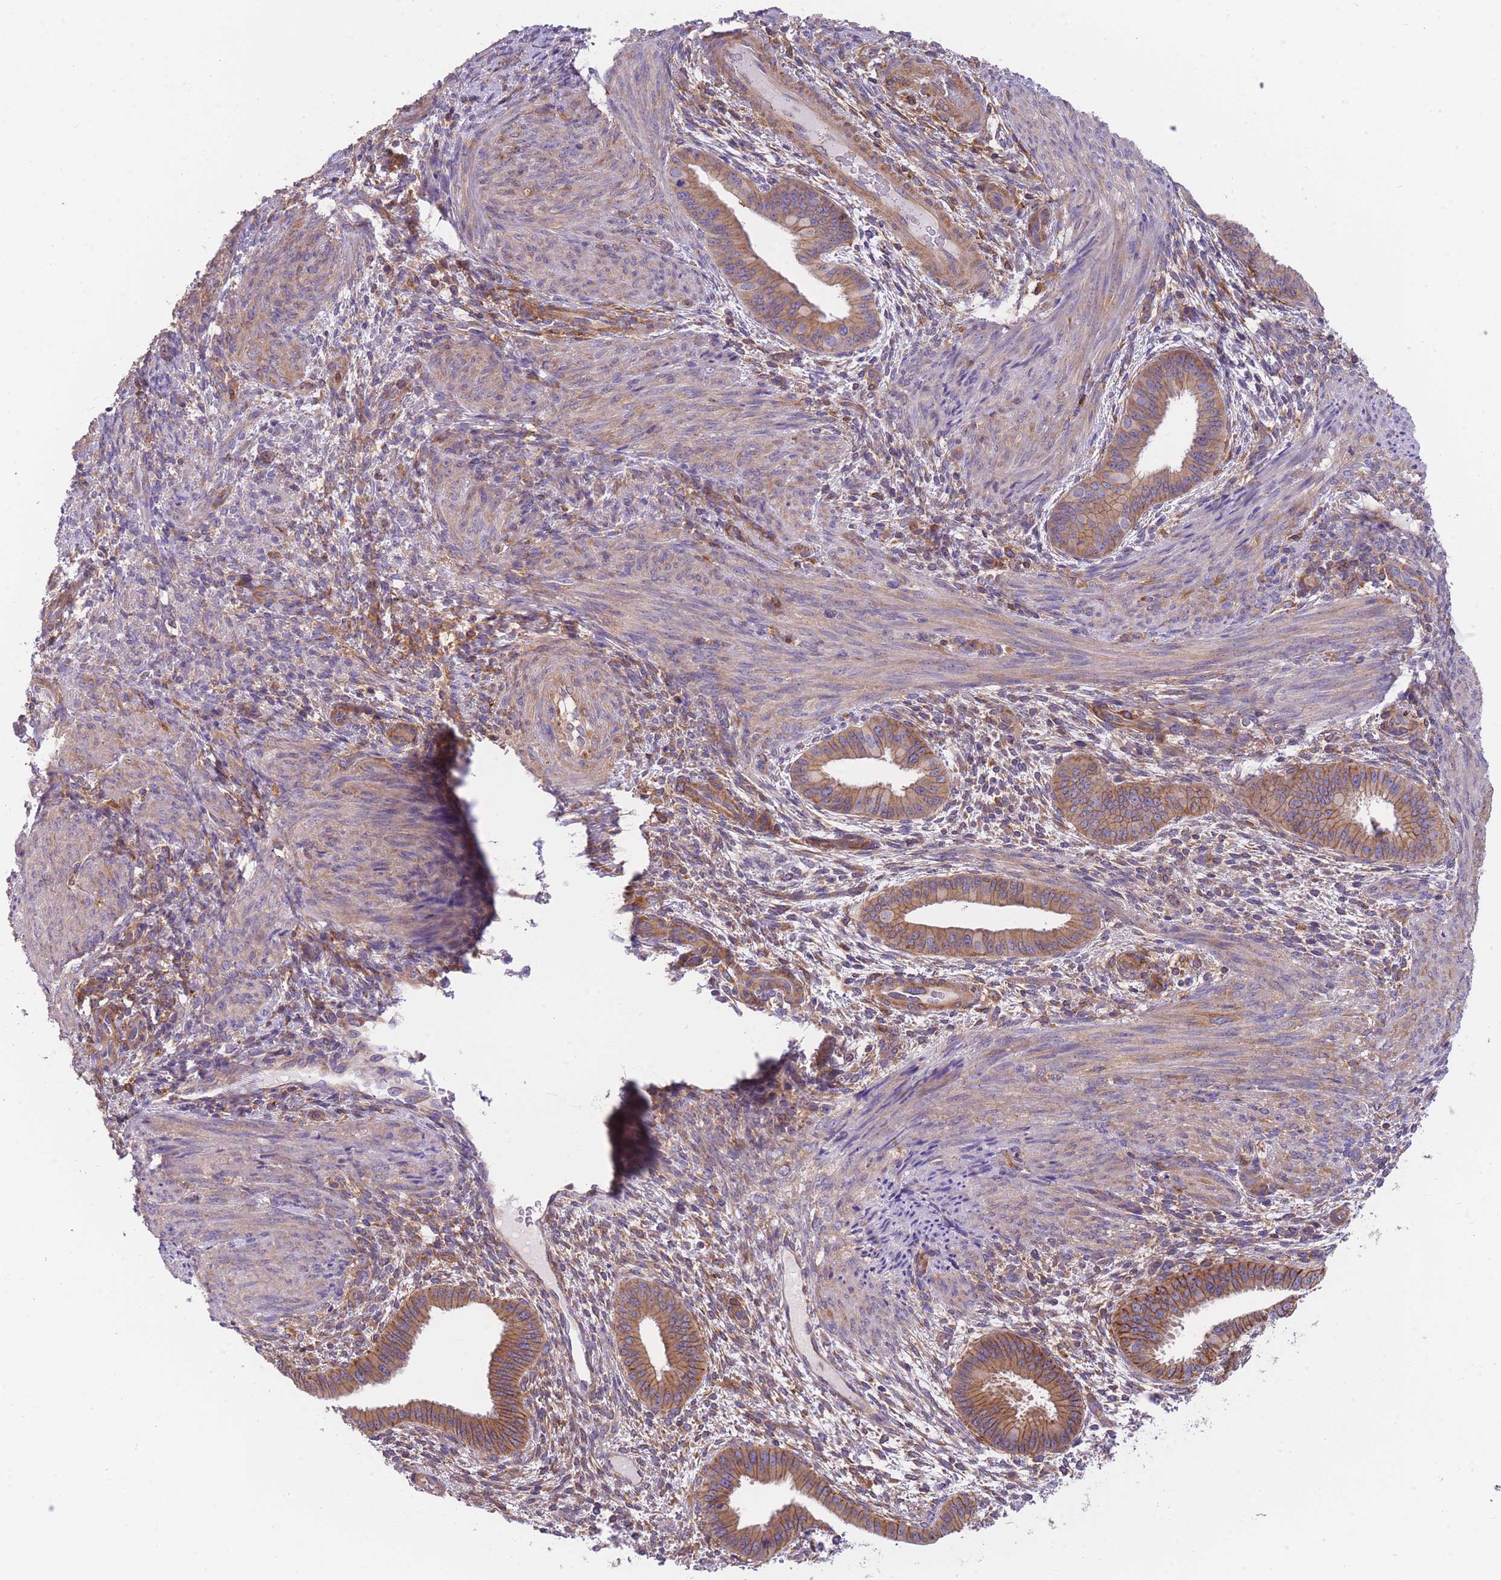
{"staining": {"intensity": "weak", "quantity": "<25%", "location": "cytoplasmic/membranous"}, "tissue": "endometrium", "cell_type": "Cells in endometrial stroma", "image_type": "normal", "snomed": [{"axis": "morphology", "description": "Normal tissue, NOS"}, {"axis": "topography", "description": "Endometrium"}], "caption": "Normal endometrium was stained to show a protein in brown. There is no significant staining in cells in endometrial stroma. Brightfield microscopy of IHC stained with DAB (brown) and hematoxylin (blue), captured at high magnification.", "gene": "PRKAR1A", "patient": {"sex": "female", "age": 36}}